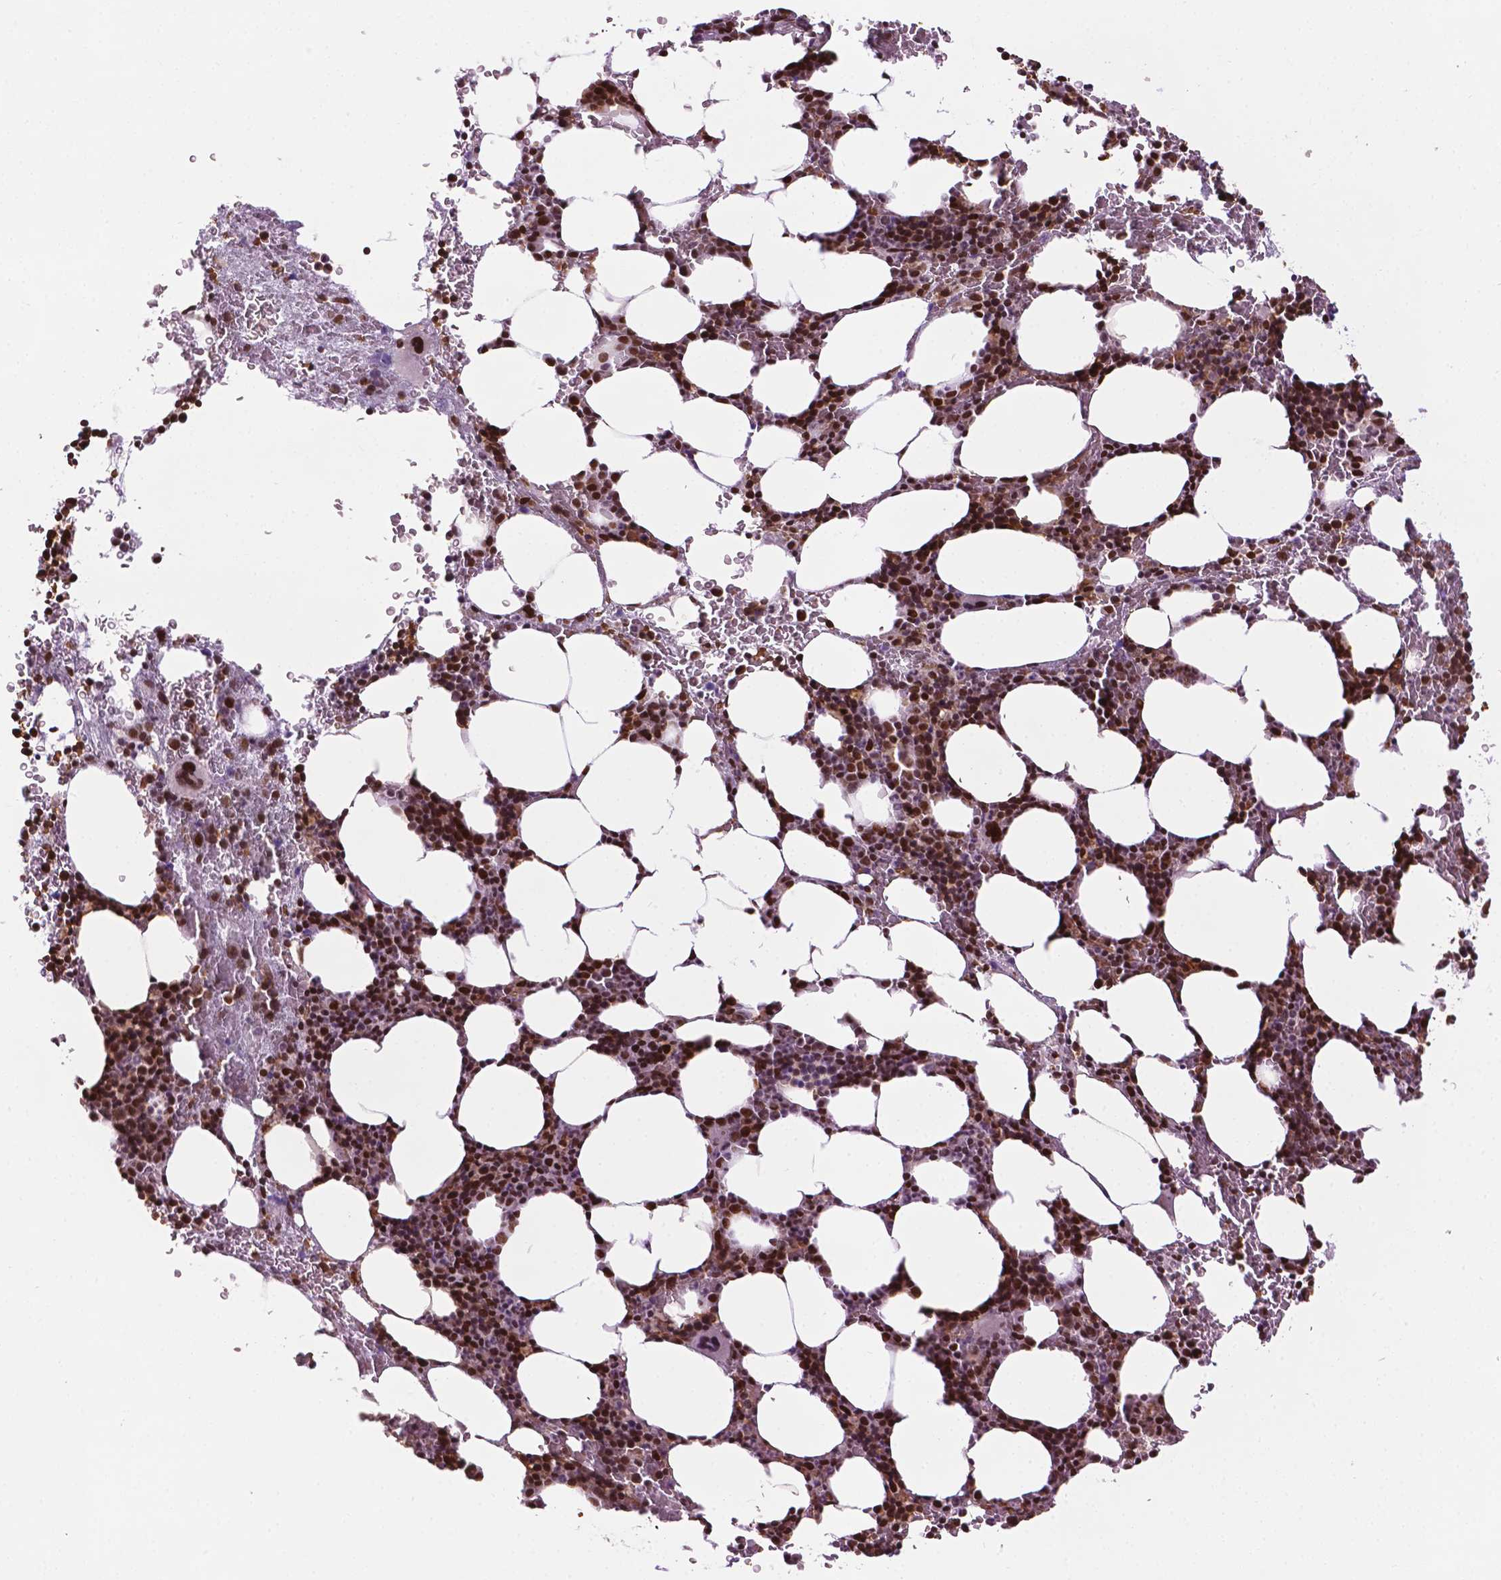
{"staining": {"intensity": "strong", "quantity": ">75%", "location": "nuclear"}, "tissue": "bone marrow", "cell_type": "Hematopoietic cells", "image_type": "normal", "snomed": [{"axis": "morphology", "description": "Normal tissue, NOS"}, {"axis": "topography", "description": "Bone marrow"}], "caption": "Brown immunohistochemical staining in normal human bone marrow exhibits strong nuclear expression in about >75% of hematopoietic cells.", "gene": "ZNF41", "patient": {"sex": "male", "age": 77}}